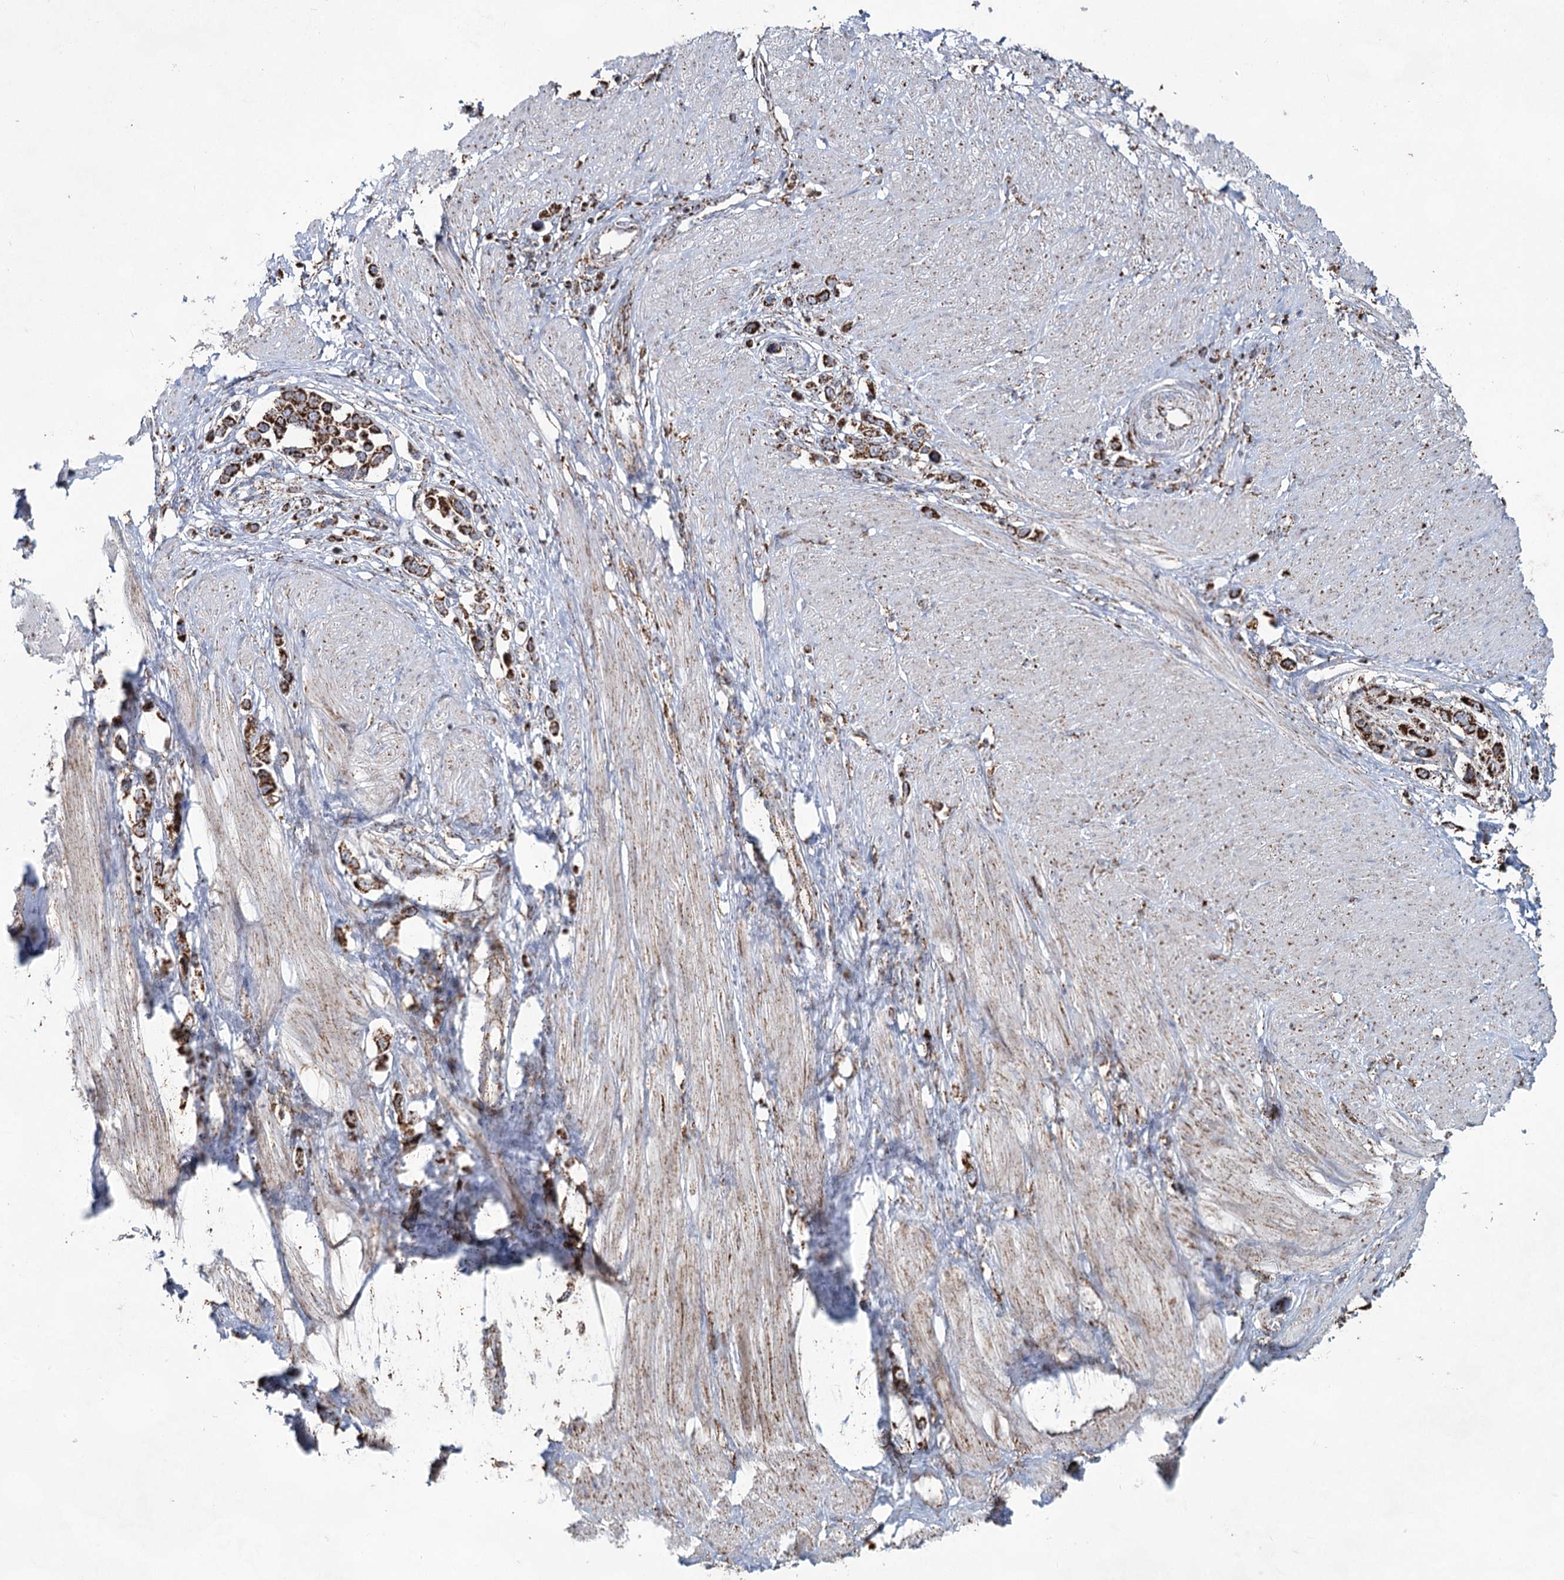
{"staining": {"intensity": "strong", "quantity": ">75%", "location": "cytoplasmic/membranous"}, "tissue": "stomach cancer", "cell_type": "Tumor cells", "image_type": "cancer", "snomed": [{"axis": "morphology", "description": "Adenocarcinoma, NOS"}, {"axis": "topography", "description": "Stomach"}], "caption": "This image exhibits adenocarcinoma (stomach) stained with immunohistochemistry to label a protein in brown. The cytoplasmic/membranous of tumor cells show strong positivity for the protein. Nuclei are counter-stained blue.", "gene": "CWF19L1", "patient": {"sex": "female", "age": 65}}